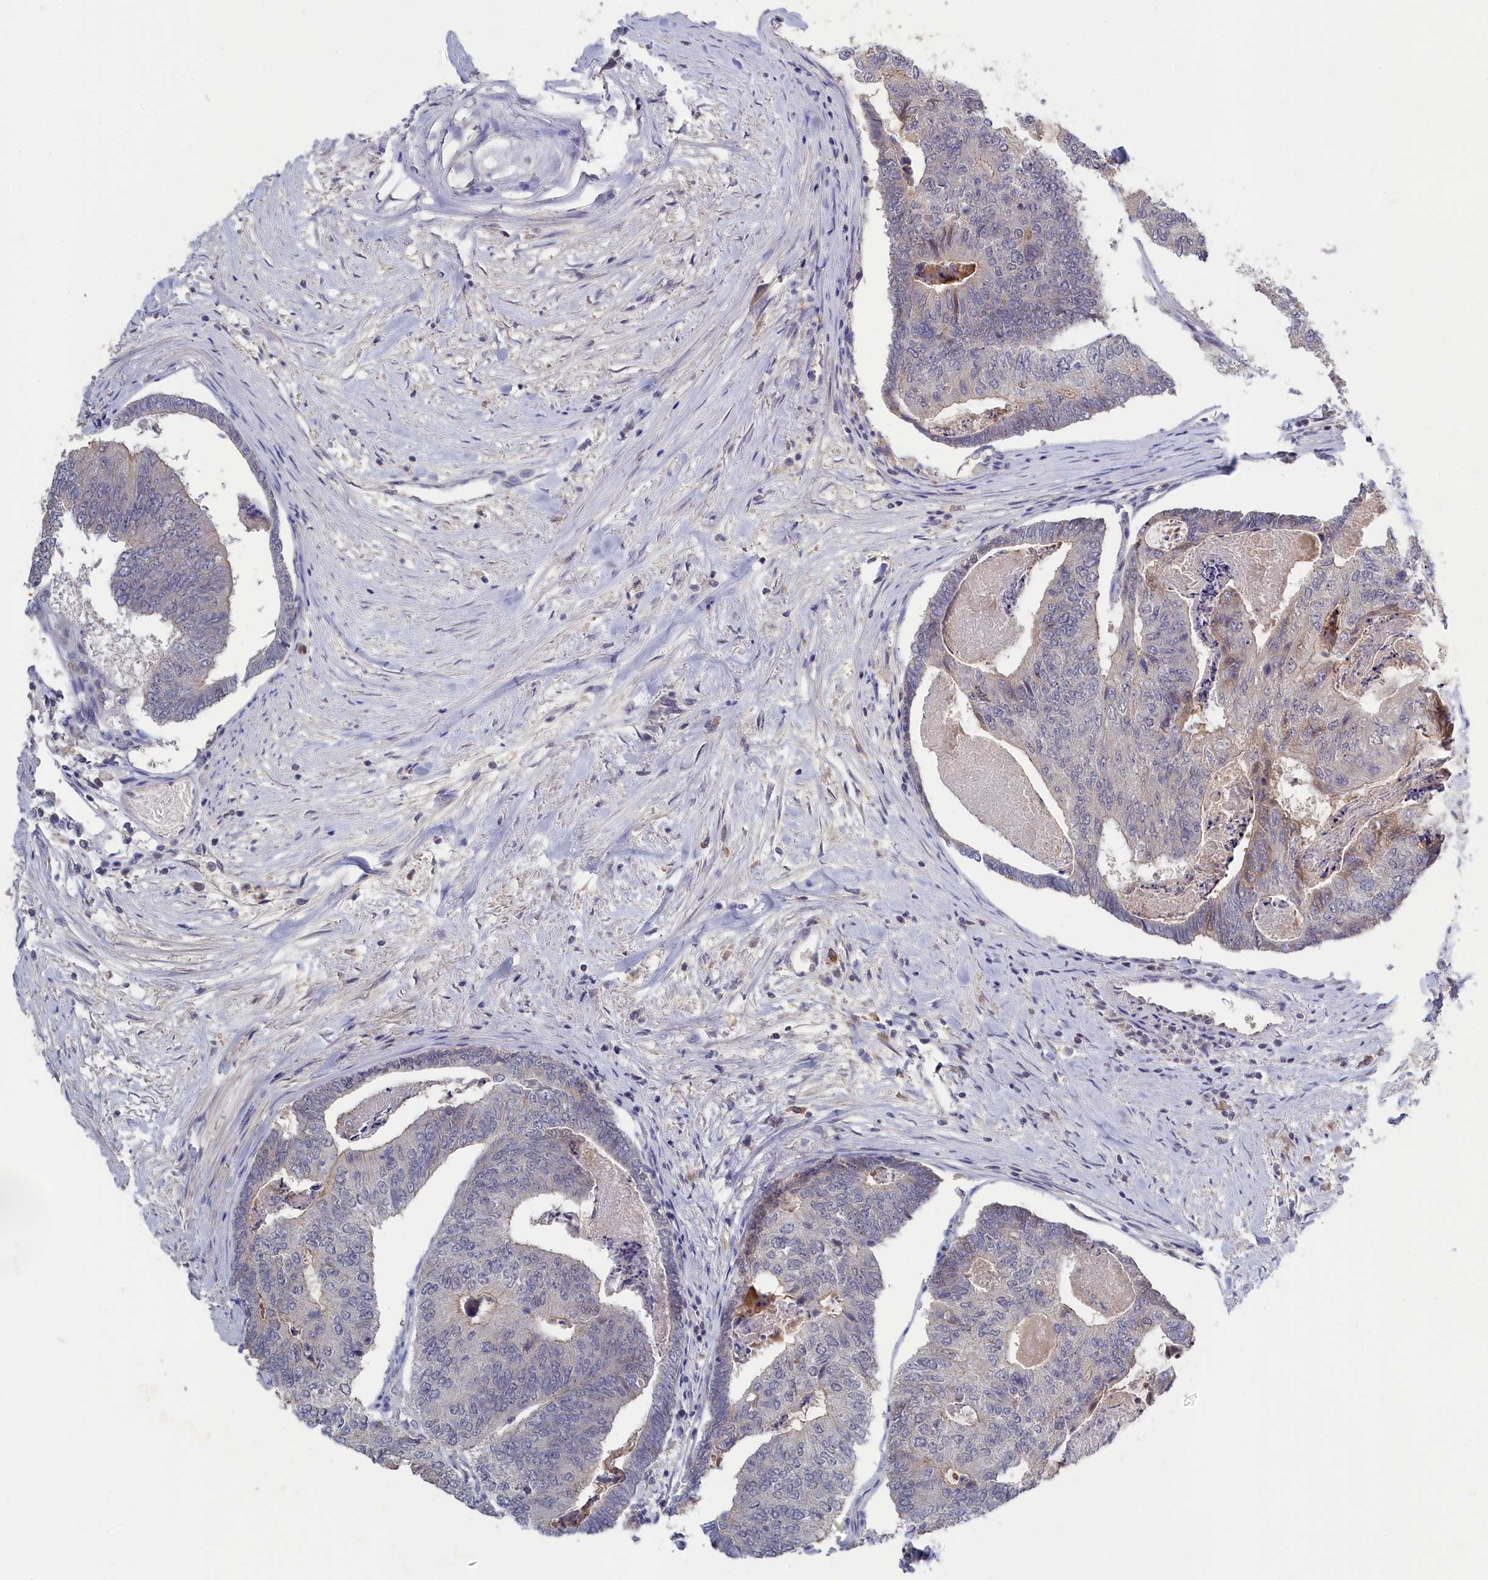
{"staining": {"intensity": "negative", "quantity": "none", "location": "none"}, "tissue": "colorectal cancer", "cell_type": "Tumor cells", "image_type": "cancer", "snomed": [{"axis": "morphology", "description": "Adenocarcinoma, NOS"}, {"axis": "topography", "description": "Colon"}], "caption": "Immunohistochemistry (IHC) of human colorectal cancer (adenocarcinoma) exhibits no staining in tumor cells.", "gene": "CELF5", "patient": {"sex": "female", "age": 67}}